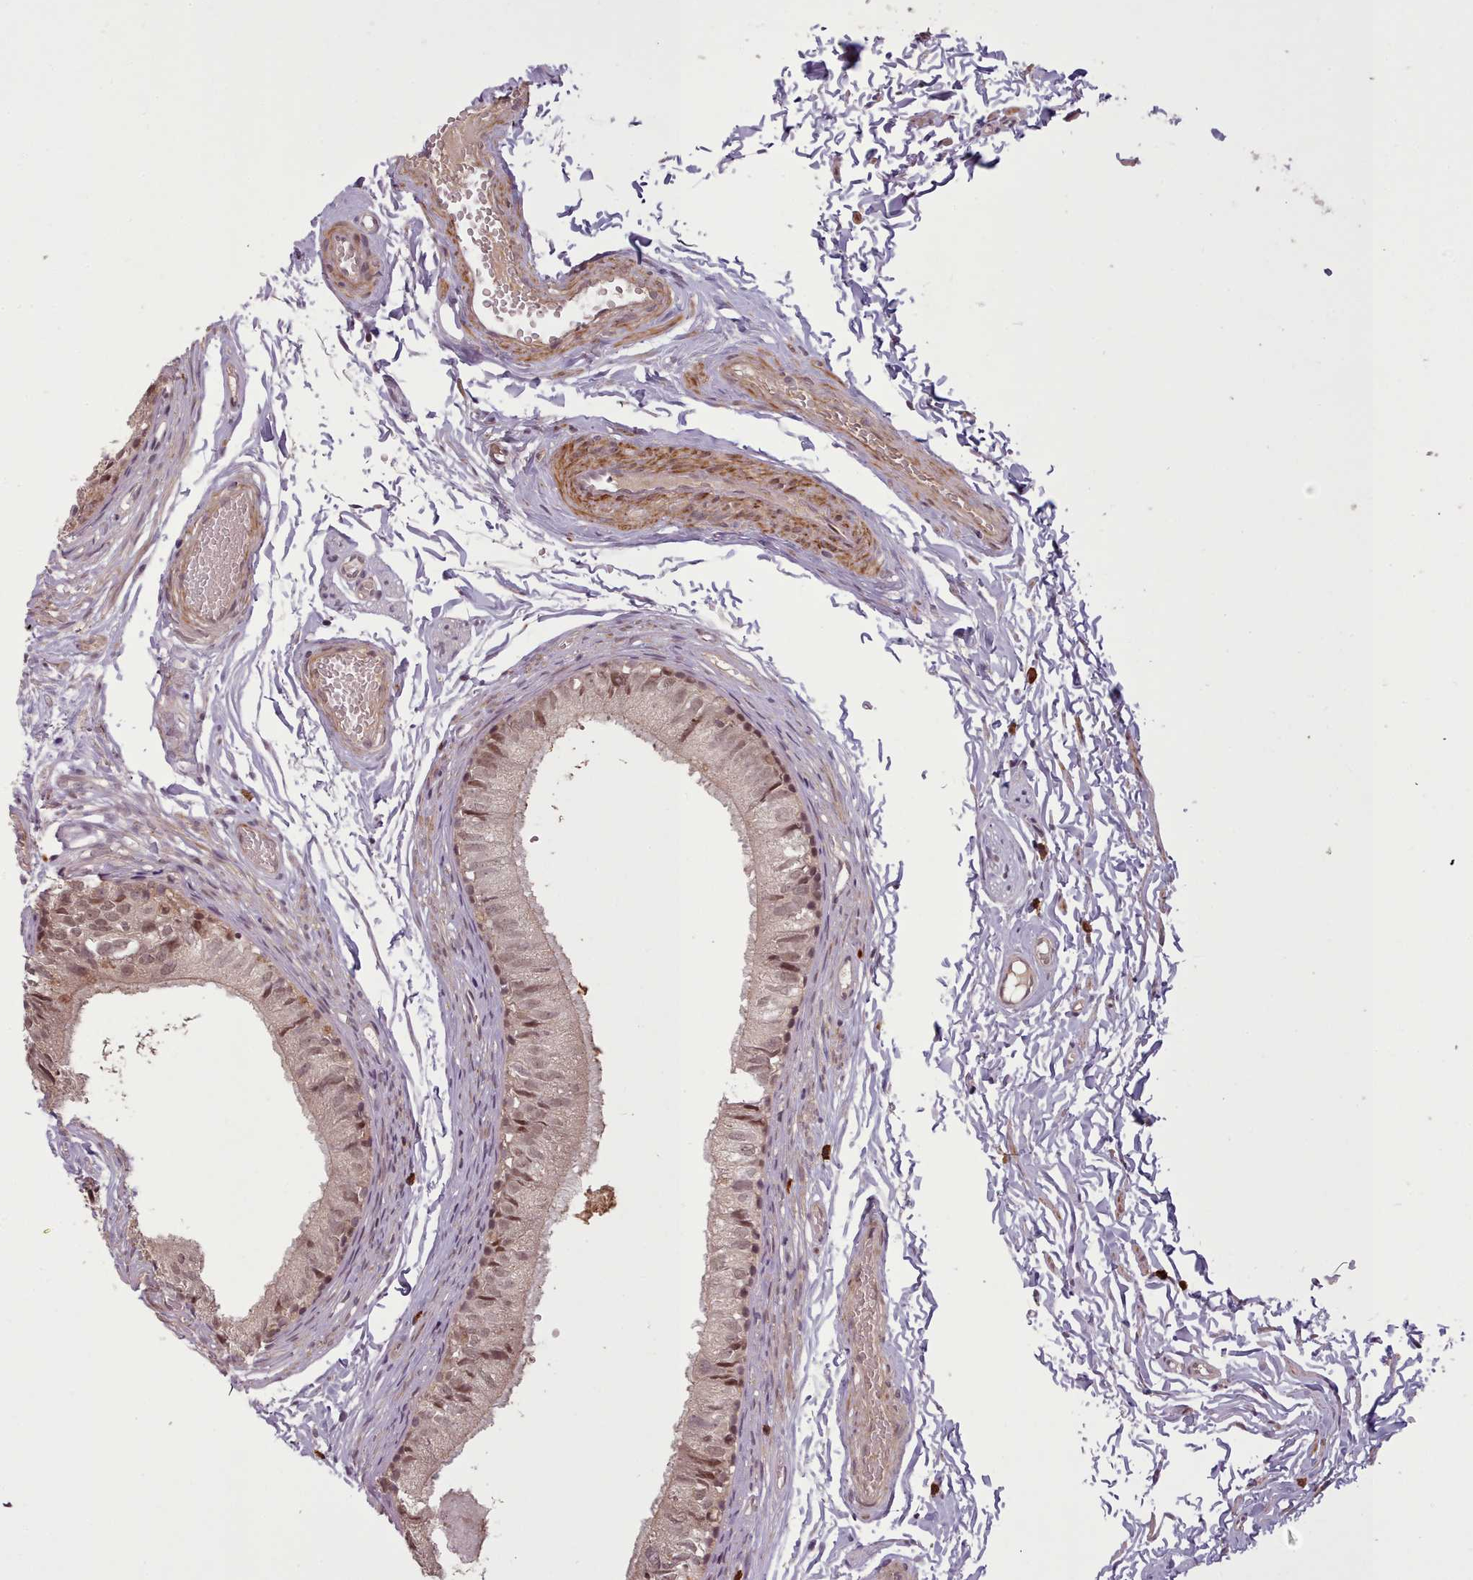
{"staining": {"intensity": "moderate", "quantity": "25%-75%", "location": "cytoplasmic/membranous,nuclear"}, "tissue": "epididymis", "cell_type": "Glandular cells", "image_type": "normal", "snomed": [{"axis": "morphology", "description": "Normal tissue, NOS"}, {"axis": "topography", "description": "Epididymis"}], "caption": "Immunohistochemical staining of normal human epididymis displays medium levels of moderate cytoplasmic/membranous,nuclear positivity in about 25%-75% of glandular cells. The staining was performed using DAB (3,3'-diaminobenzidine), with brown indicating positive protein expression. Nuclei are stained blue with hematoxylin.", "gene": "CDC6", "patient": {"sex": "male", "age": 37}}